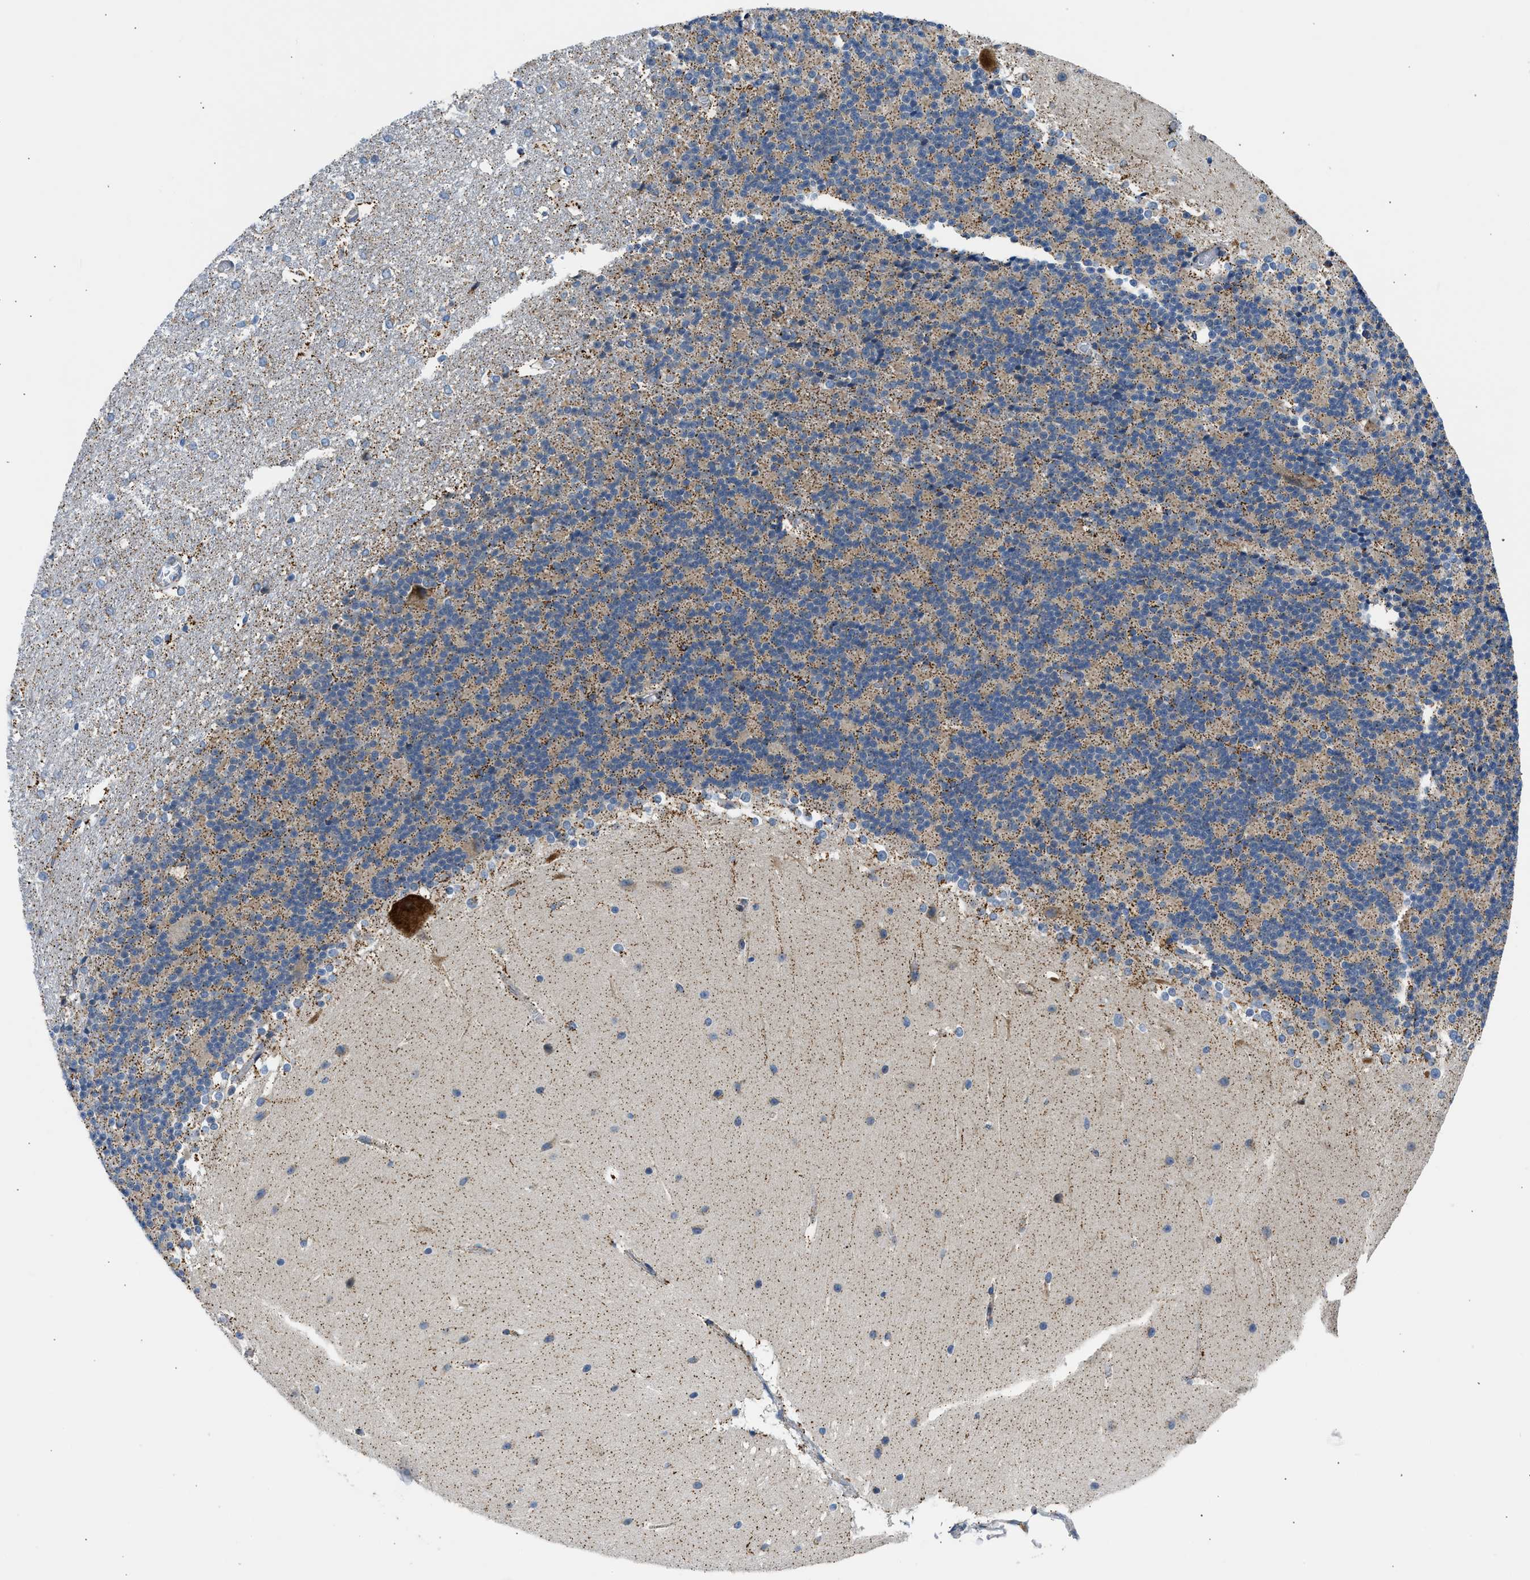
{"staining": {"intensity": "moderate", "quantity": "25%-75%", "location": "cytoplasmic/membranous"}, "tissue": "cerebellum", "cell_type": "Cells in granular layer", "image_type": "normal", "snomed": [{"axis": "morphology", "description": "Normal tissue, NOS"}, {"axis": "topography", "description": "Cerebellum"}], "caption": "An image showing moderate cytoplasmic/membranous staining in about 25%-75% of cells in granular layer in normal cerebellum, as visualized by brown immunohistochemical staining.", "gene": "CAMKK2", "patient": {"sex": "female", "age": 19}}